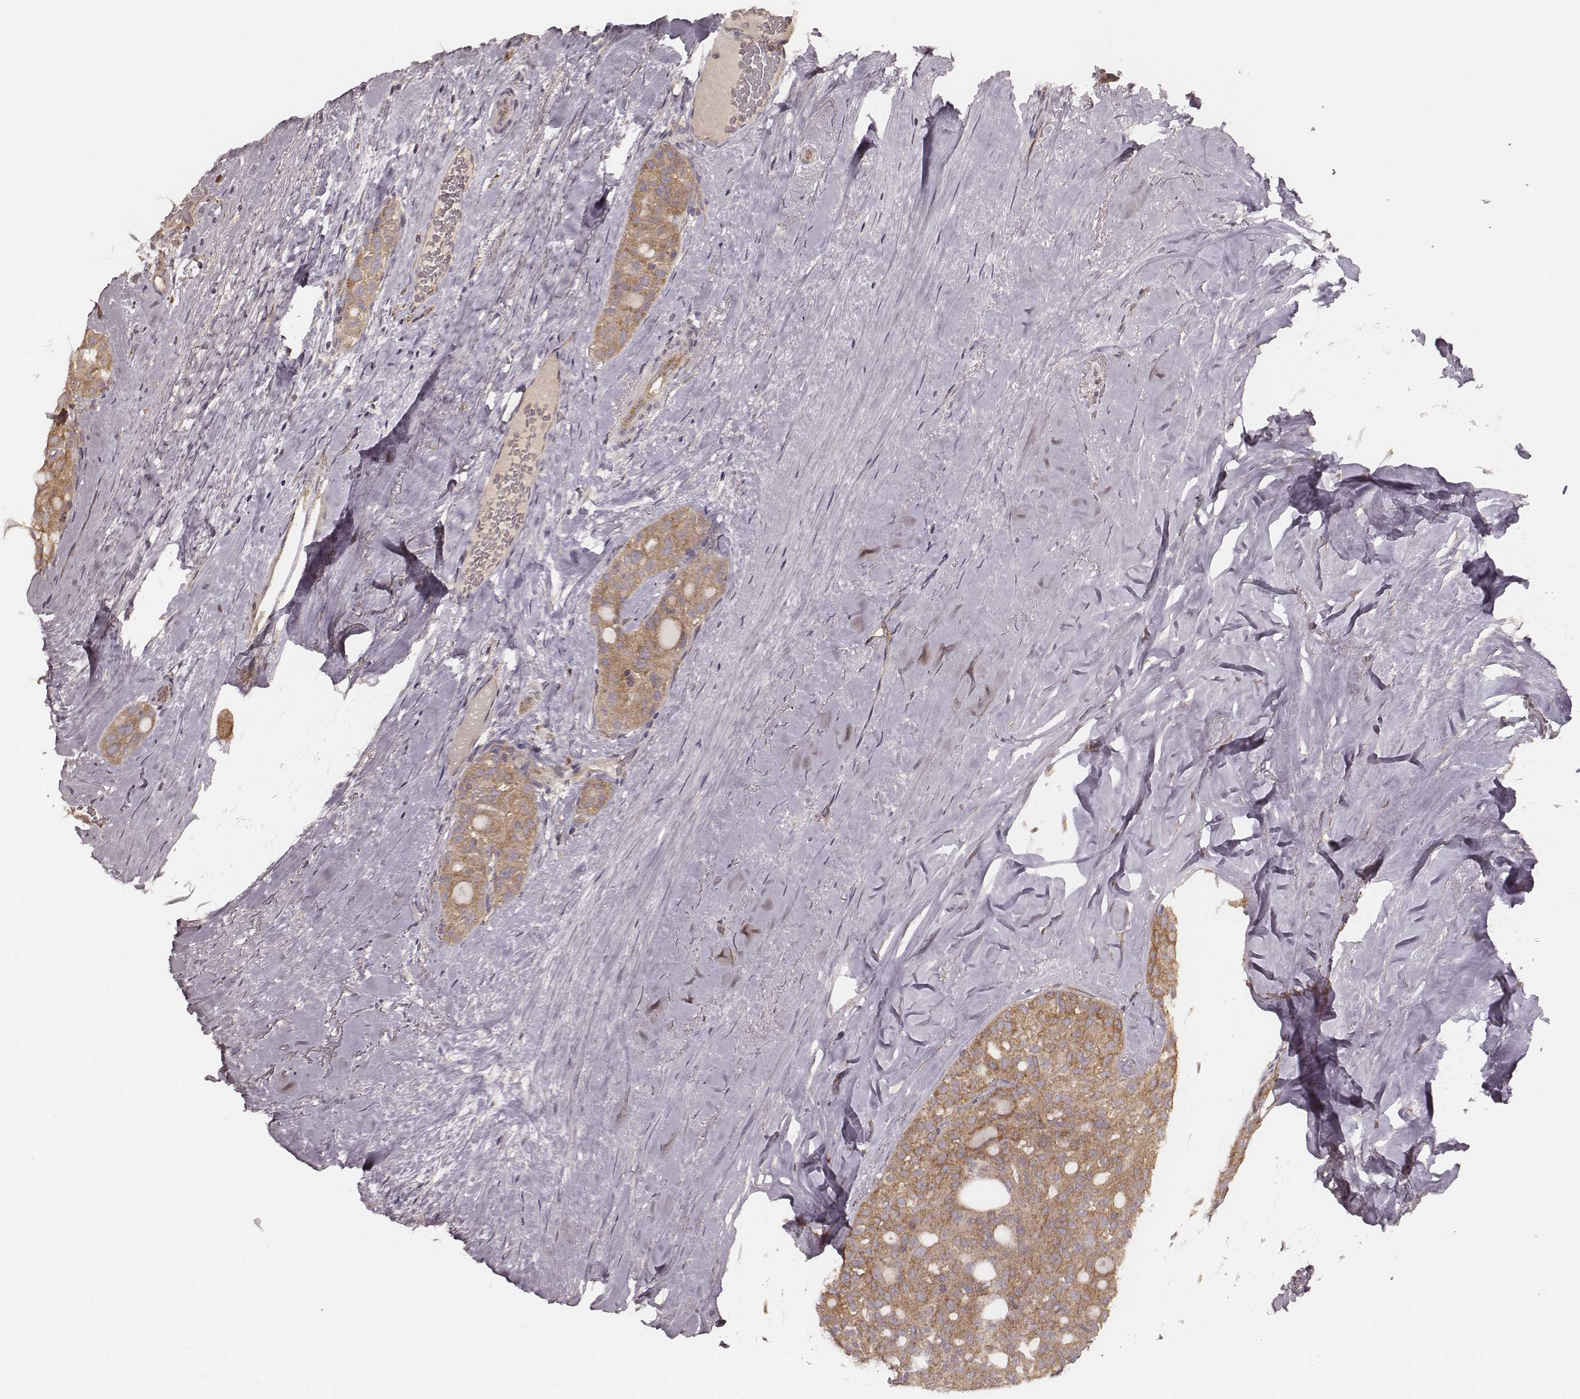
{"staining": {"intensity": "moderate", "quantity": ">75%", "location": "cytoplasmic/membranous"}, "tissue": "thyroid cancer", "cell_type": "Tumor cells", "image_type": "cancer", "snomed": [{"axis": "morphology", "description": "Follicular adenoma carcinoma, NOS"}, {"axis": "topography", "description": "Thyroid gland"}], "caption": "Tumor cells exhibit medium levels of moderate cytoplasmic/membranous expression in about >75% of cells in follicular adenoma carcinoma (thyroid).", "gene": "CARS1", "patient": {"sex": "male", "age": 75}}